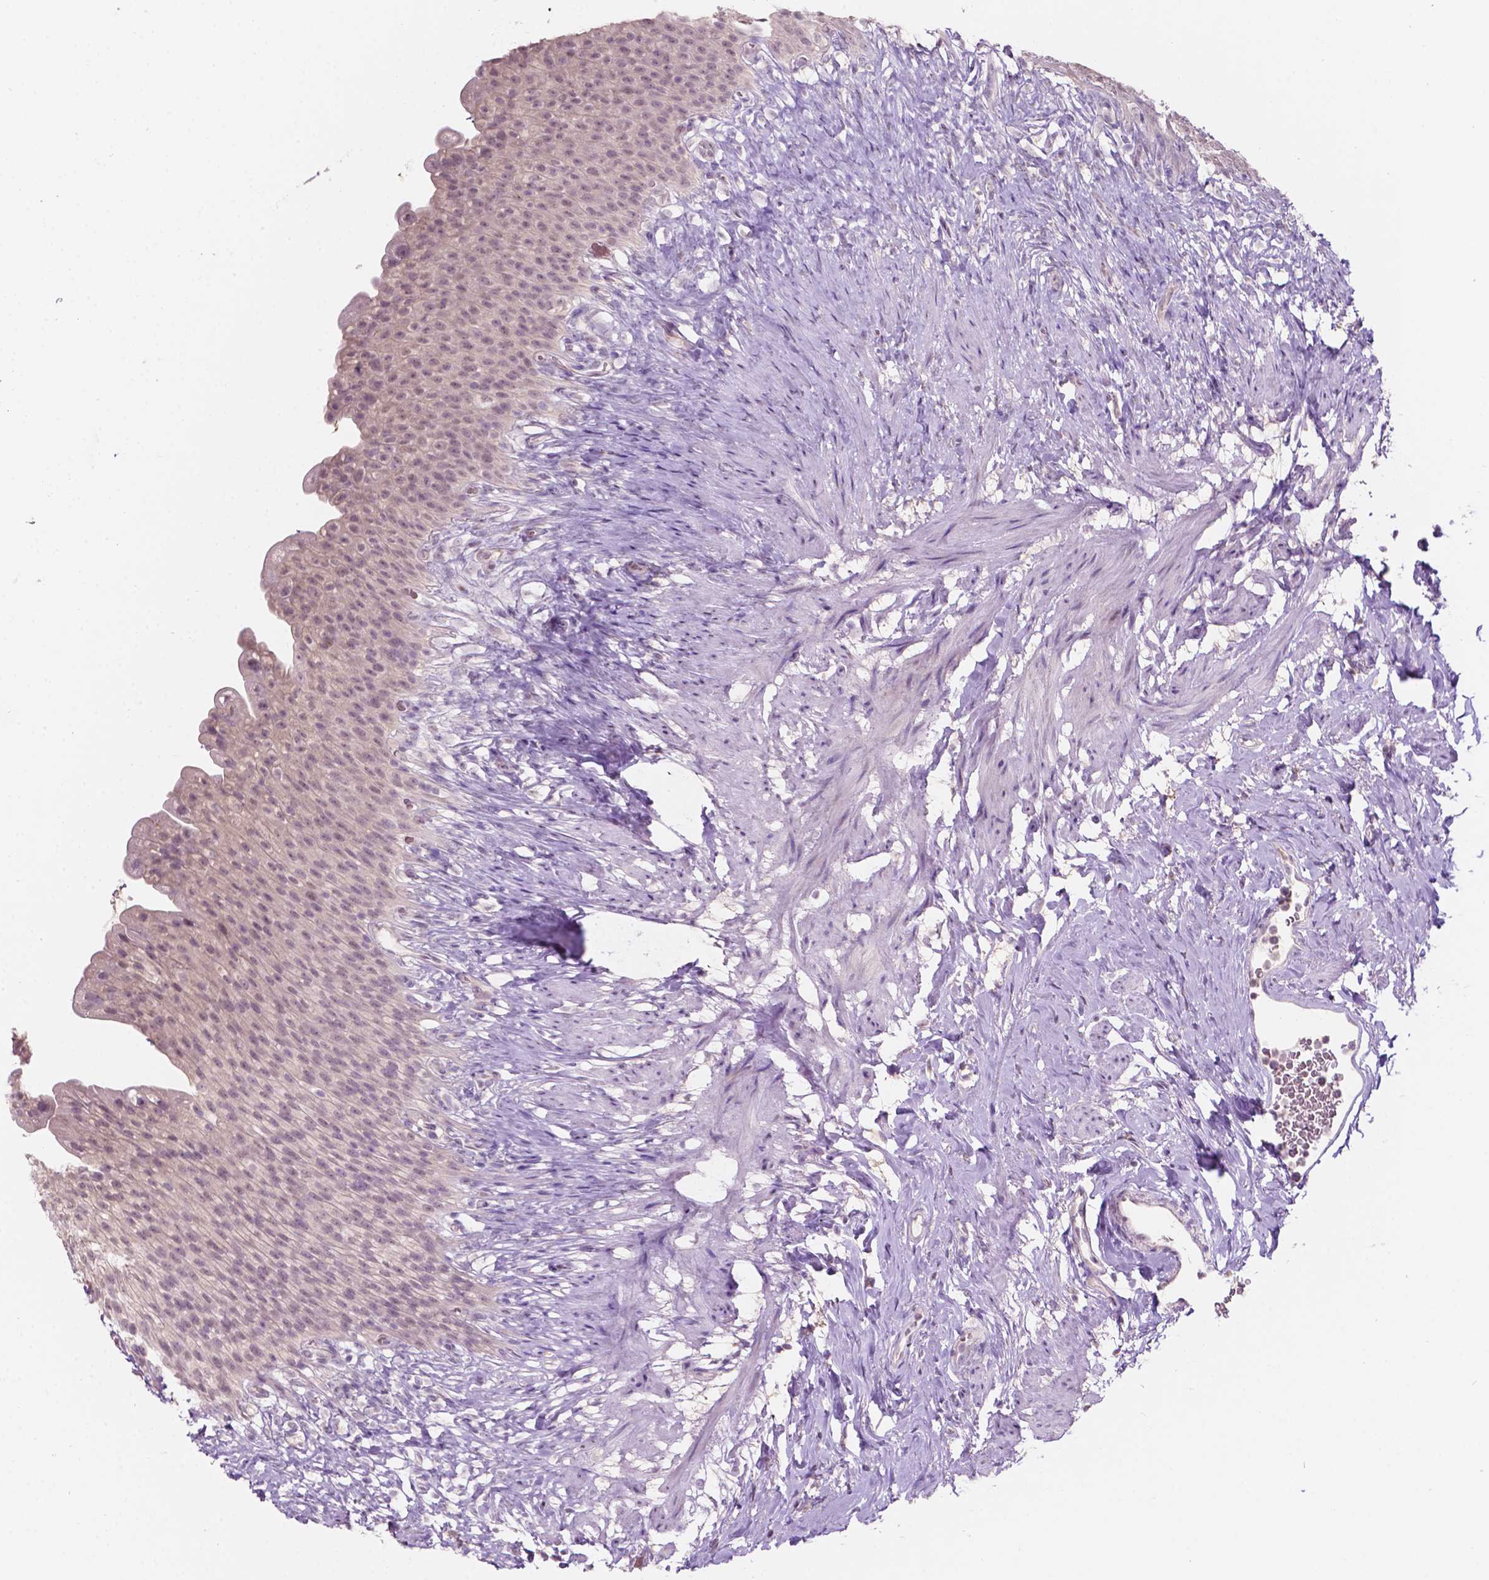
{"staining": {"intensity": "weak", "quantity": "25%-75%", "location": "nuclear"}, "tissue": "urinary bladder", "cell_type": "Urothelial cells", "image_type": "normal", "snomed": [{"axis": "morphology", "description": "Normal tissue, NOS"}, {"axis": "topography", "description": "Urinary bladder"}, {"axis": "topography", "description": "Prostate"}], "caption": "IHC histopathology image of unremarkable urinary bladder: urinary bladder stained using immunohistochemistry exhibits low levels of weak protein expression localized specifically in the nuclear of urothelial cells, appearing as a nuclear brown color.", "gene": "TM6SF2", "patient": {"sex": "male", "age": 76}}